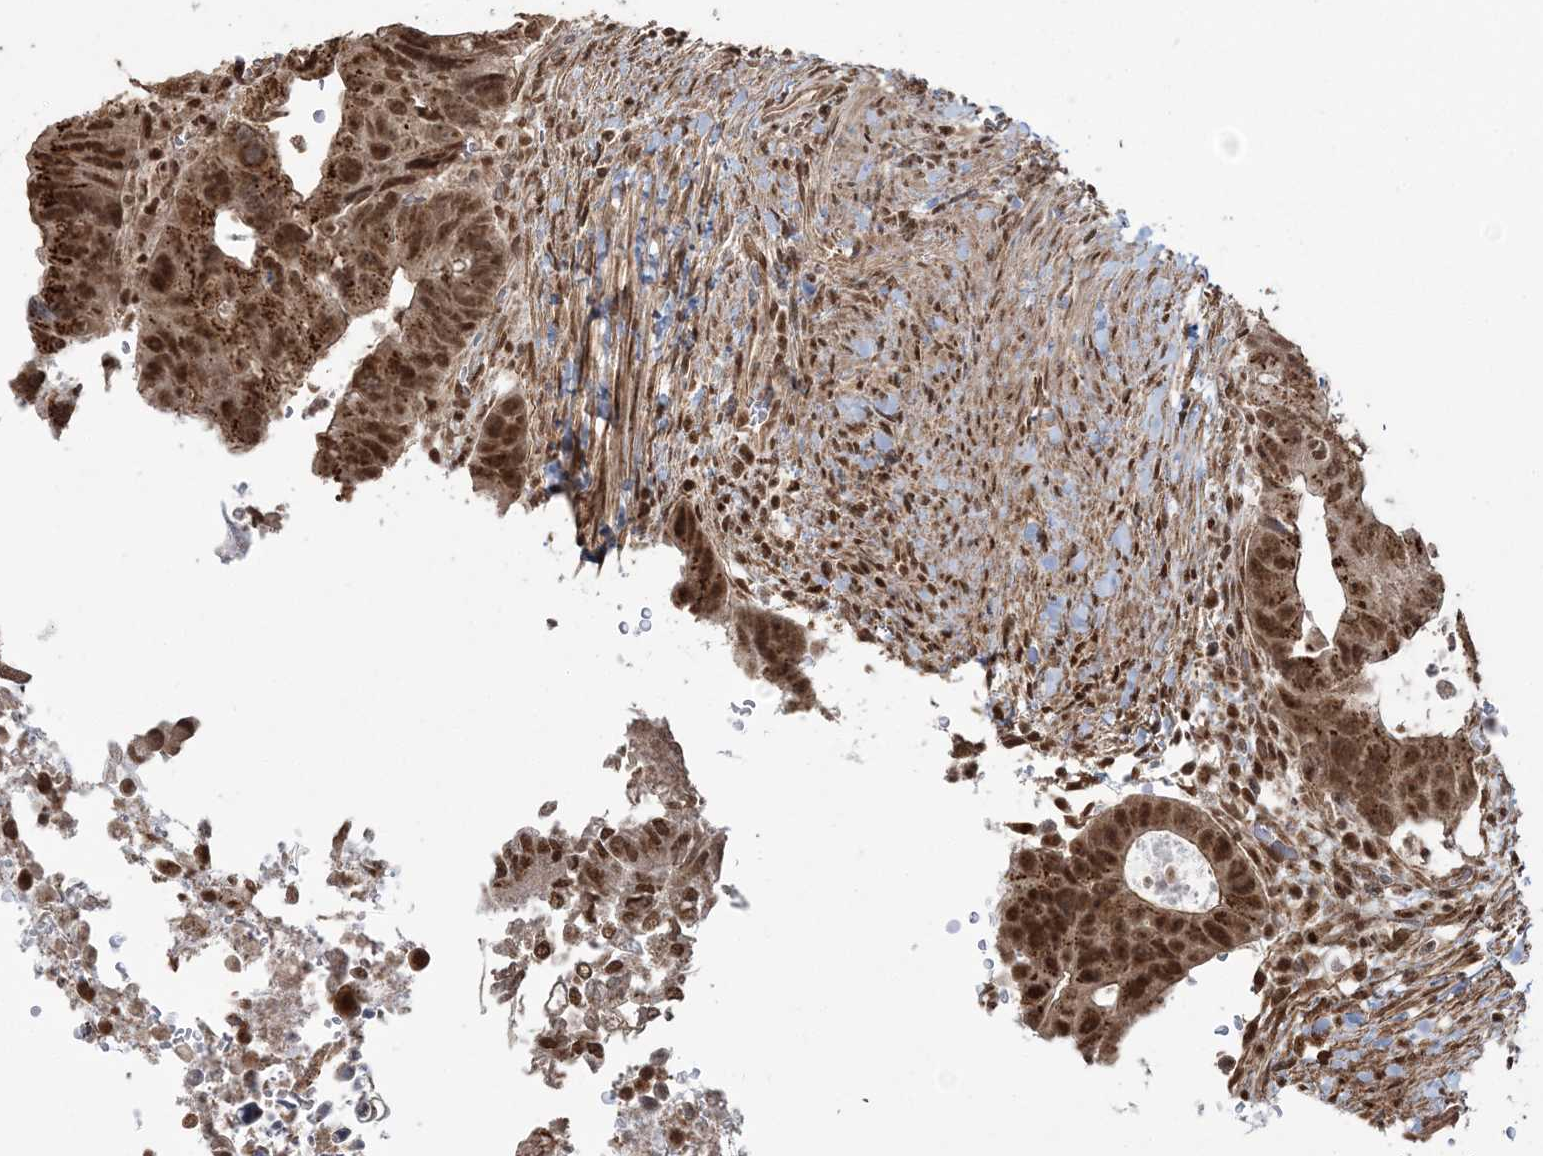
{"staining": {"intensity": "strong", "quantity": ">75%", "location": "cytoplasmic/membranous,nuclear"}, "tissue": "colorectal cancer", "cell_type": "Tumor cells", "image_type": "cancer", "snomed": [{"axis": "morphology", "description": "Adenocarcinoma, NOS"}, {"axis": "topography", "description": "Rectum"}], "caption": "Adenocarcinoma (colorectal) stained for a protein displays strong cytoplasmic/membranous and nuclear positivity in tumor cells. (Brightfield microscopy of DAB IHC at high magnification).", "gene": "ZNF839", "patient": {"sex": "male", "age": 59}}